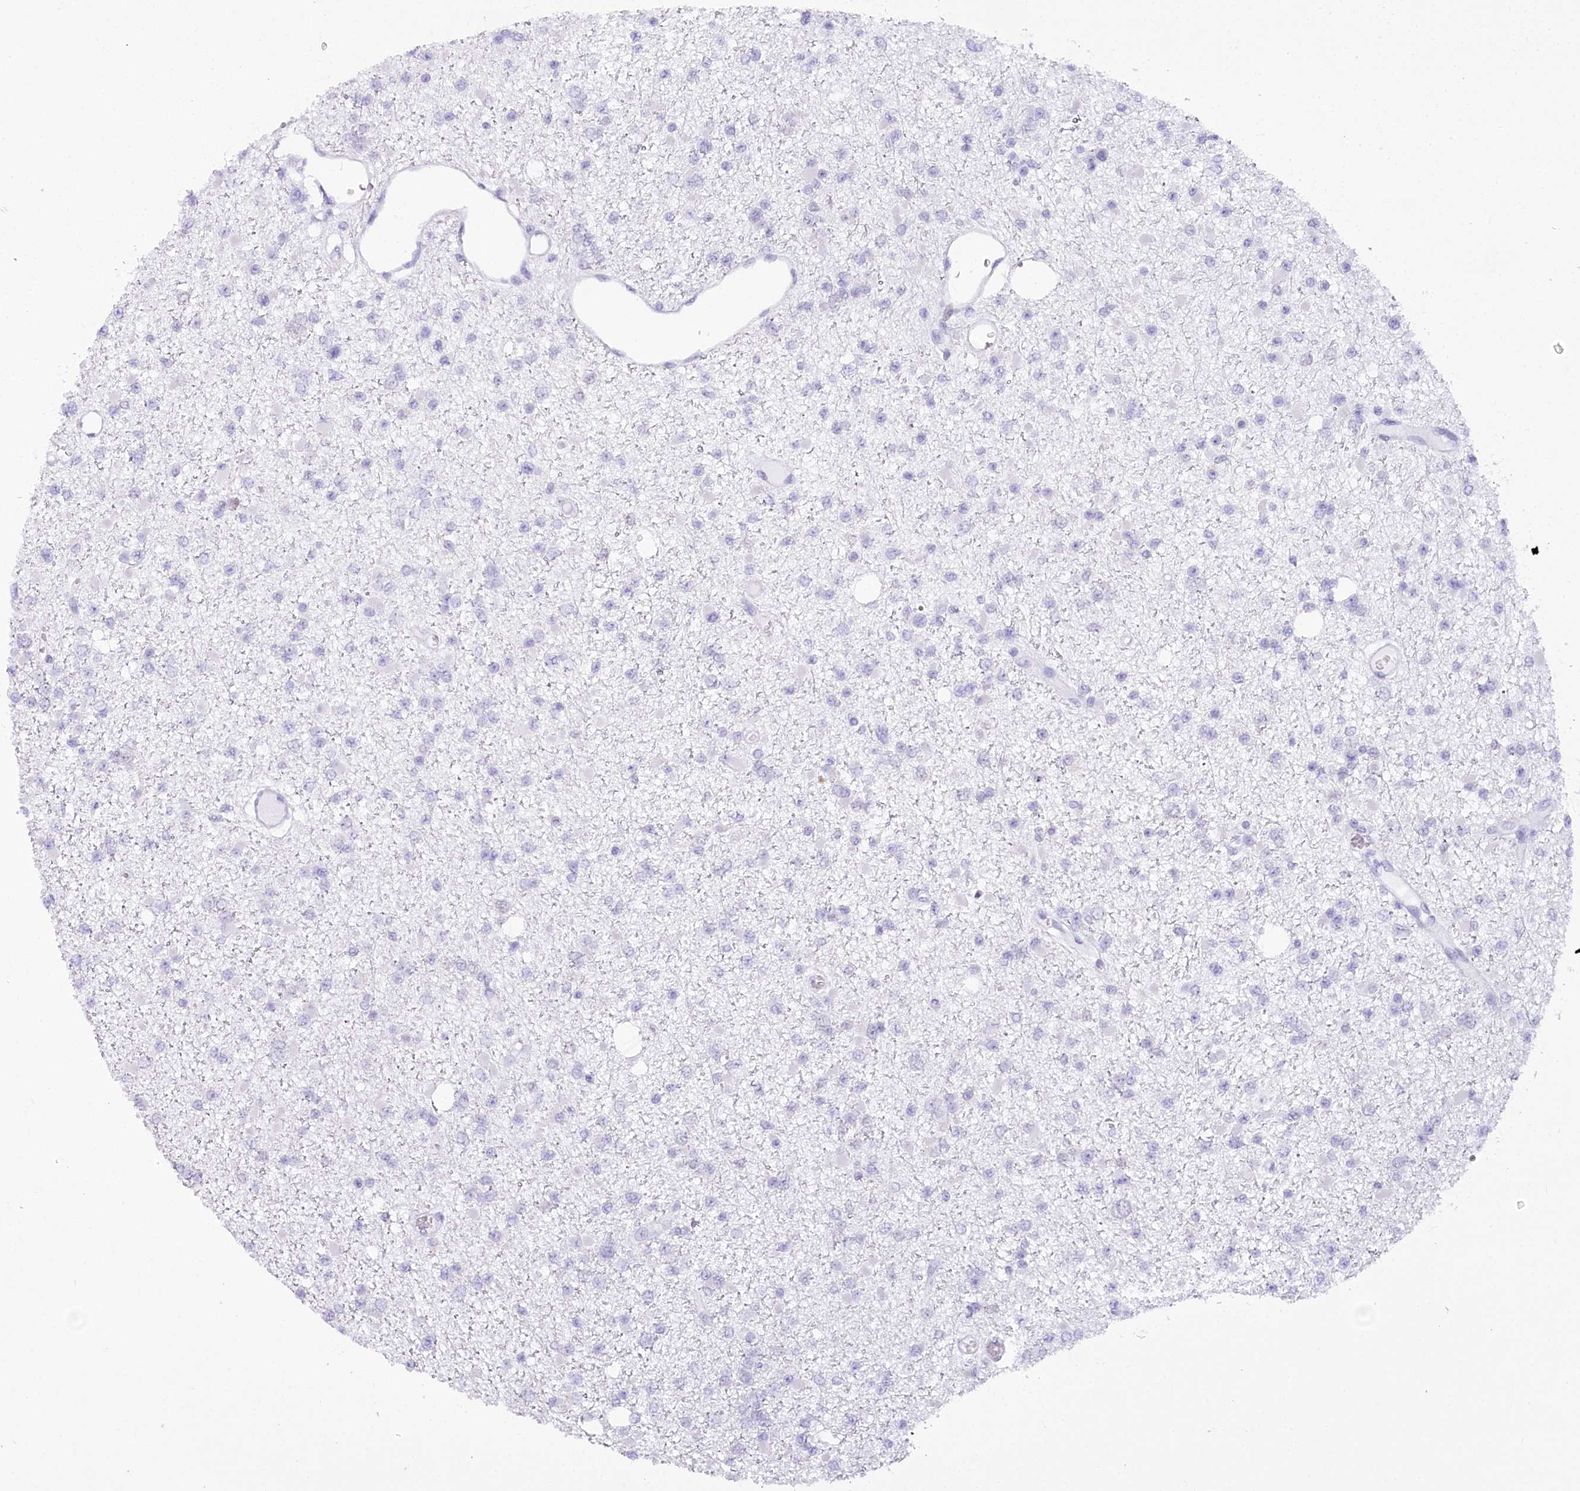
{"staining": {"intensity": "negative", "quantity": "none", "location": "none"}, "tissue": "glioma", "cell_type": "Tumor cells", "image_type": "cancer", "snomed": [{"axis": "morphology", "description": "Glioma, malignant, Low grade"}, {"axis": "topography", "description": "Brain"}], "caption": "An image of human malignant glioma (low-grade) is negative for staining in tumor cells.", "gene": "HNRNPA0", "patient": {"sex": "female", "age": 22}}